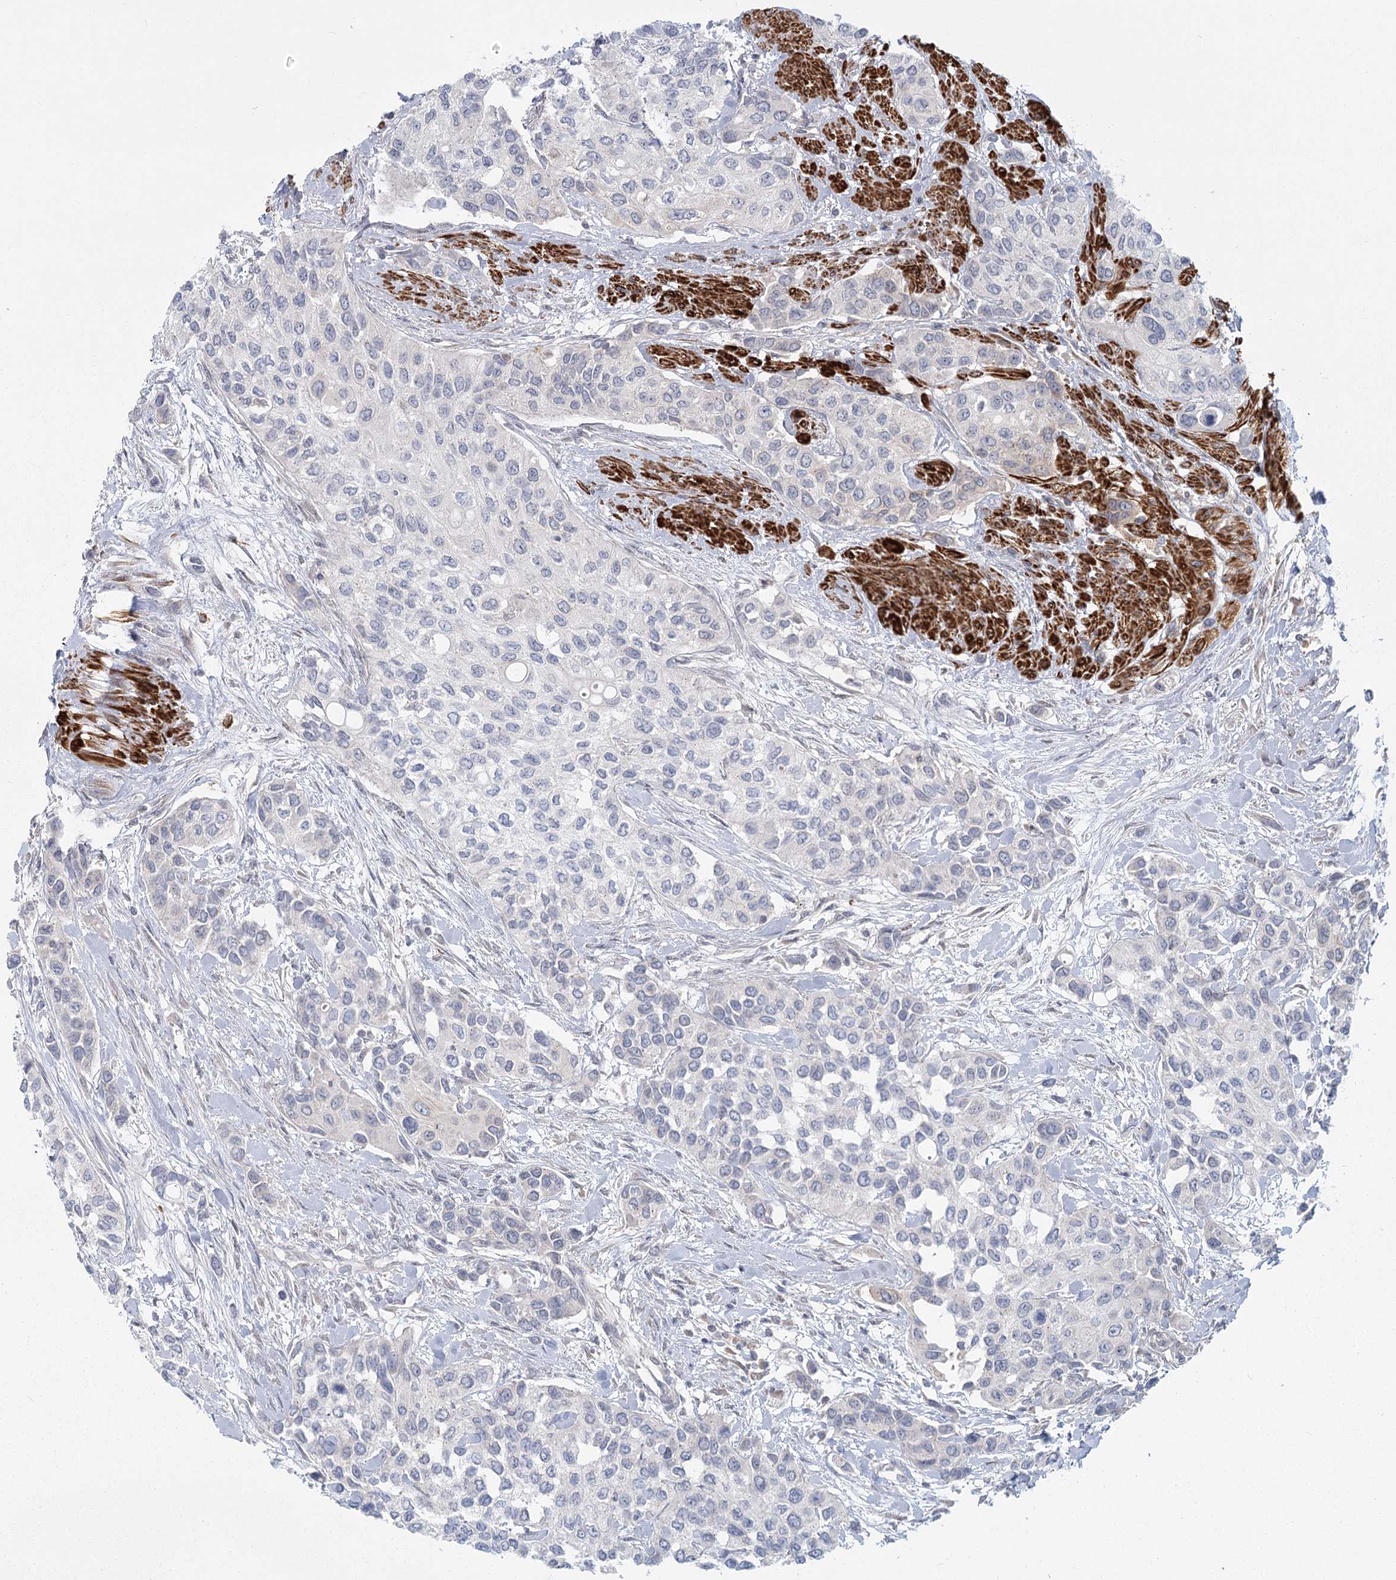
{"staining": {"intensity": "weak", "quantity": "<25%", "location": "cytoplasmic/membranous"}, "tissue": "urothelial cancer", "cell_type": "Tumor cells", "image_type": "cancer", "snomed": [{"axis": "morphology", "description": "Normal tissue, NOS"}, {"axis": "morphology", "description": "Urothelial carcinoma, High grade"}, {"axis": "topography", "description": "Vascular tissue"}, {"axis": "topography", "description": "Urinary bladder"}], "caption": "Immunohistochemistry micrograph of human urothelial carcinoma (high-grade) stained for a protein (brown), which exhibits no staining in tumor cells.", "gene": "USP11", "patient": {"sex": "female", "age": 56}}